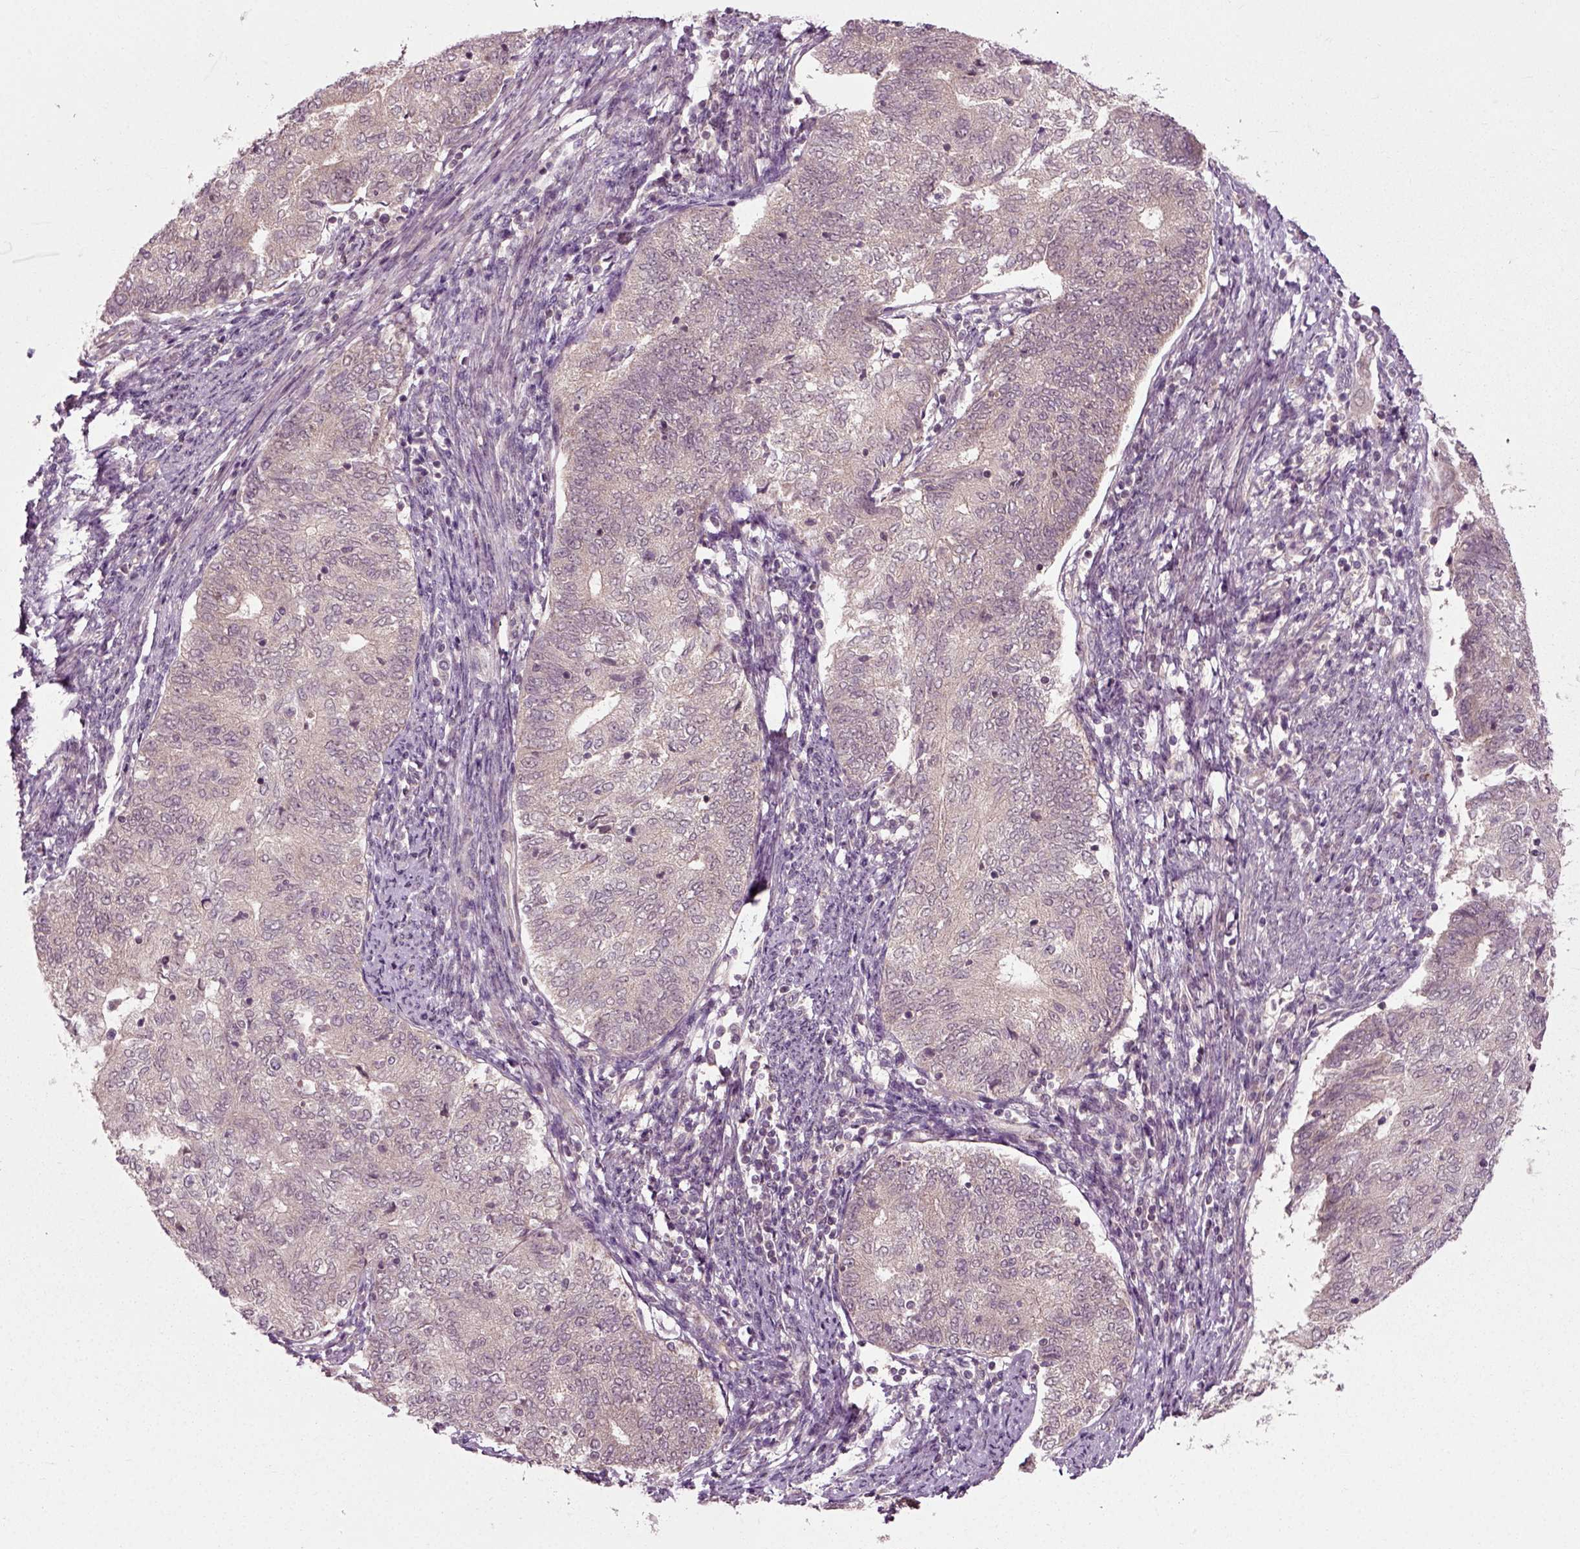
{"staining": {"intensity": "negative", "quantity": "none", "location": "none"}, "tissue": "endometrial cancer", "cell_type": "Tumor cells", "image_type": "cancer", "snomed": [{"axis": "morphology", "description": "Adenocarcinoma, NOS"}, {"axis": "topography", "description": "Endometrium"}], "caption": "This histopathology image is of endometrial adenocarcinoma stained with immunohistochemistry (IHC) to label a protein in brown with the nuclei are counter-stained blue. There is no expression in tumor cells.", "gene": "PLCD3", "patient": {"sex": "female", "age": 65}}